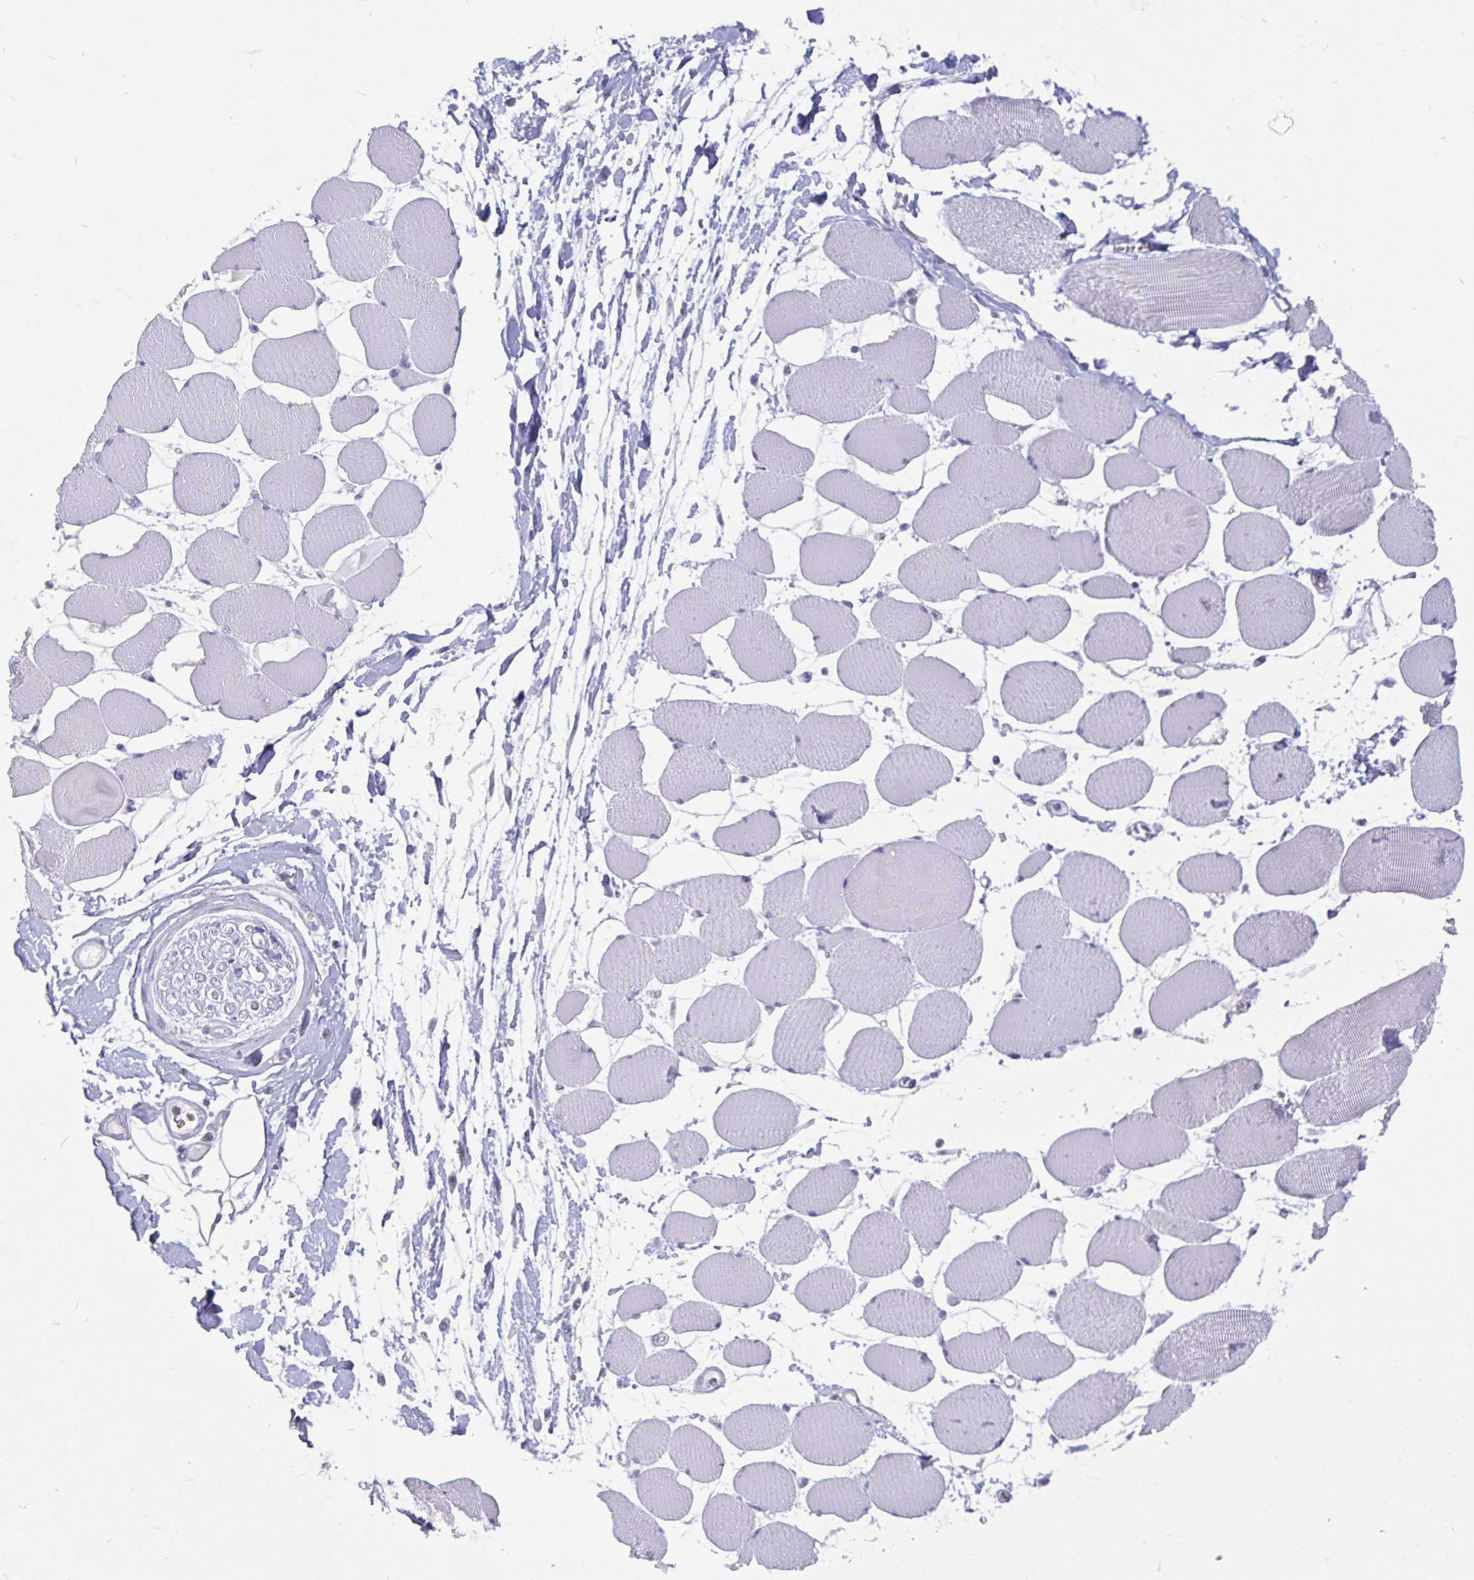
{"staining": {"intensity": "negative", "quantity": "none", "location": "none"}, "tissue": "skeletal muscle", "cell_type": "Myocytes", "image_type": "normal", "snomed": [{"axis": "morphology", "description": "Normal tissue, NOS"}, {"axis": "topography", "description": "Skeletal muscle"}], "caption": "Myocytes are negative for brown protein staining in benign skeletal muscle. (Stains: DAB (3,3'-diaminobenzidine) IHC with hematoxylin counter stain, Microscopy: brightfield microscopy at high magnification).", "gene": "OLIG2", "patient": {"sex": "female", "age": 75}}